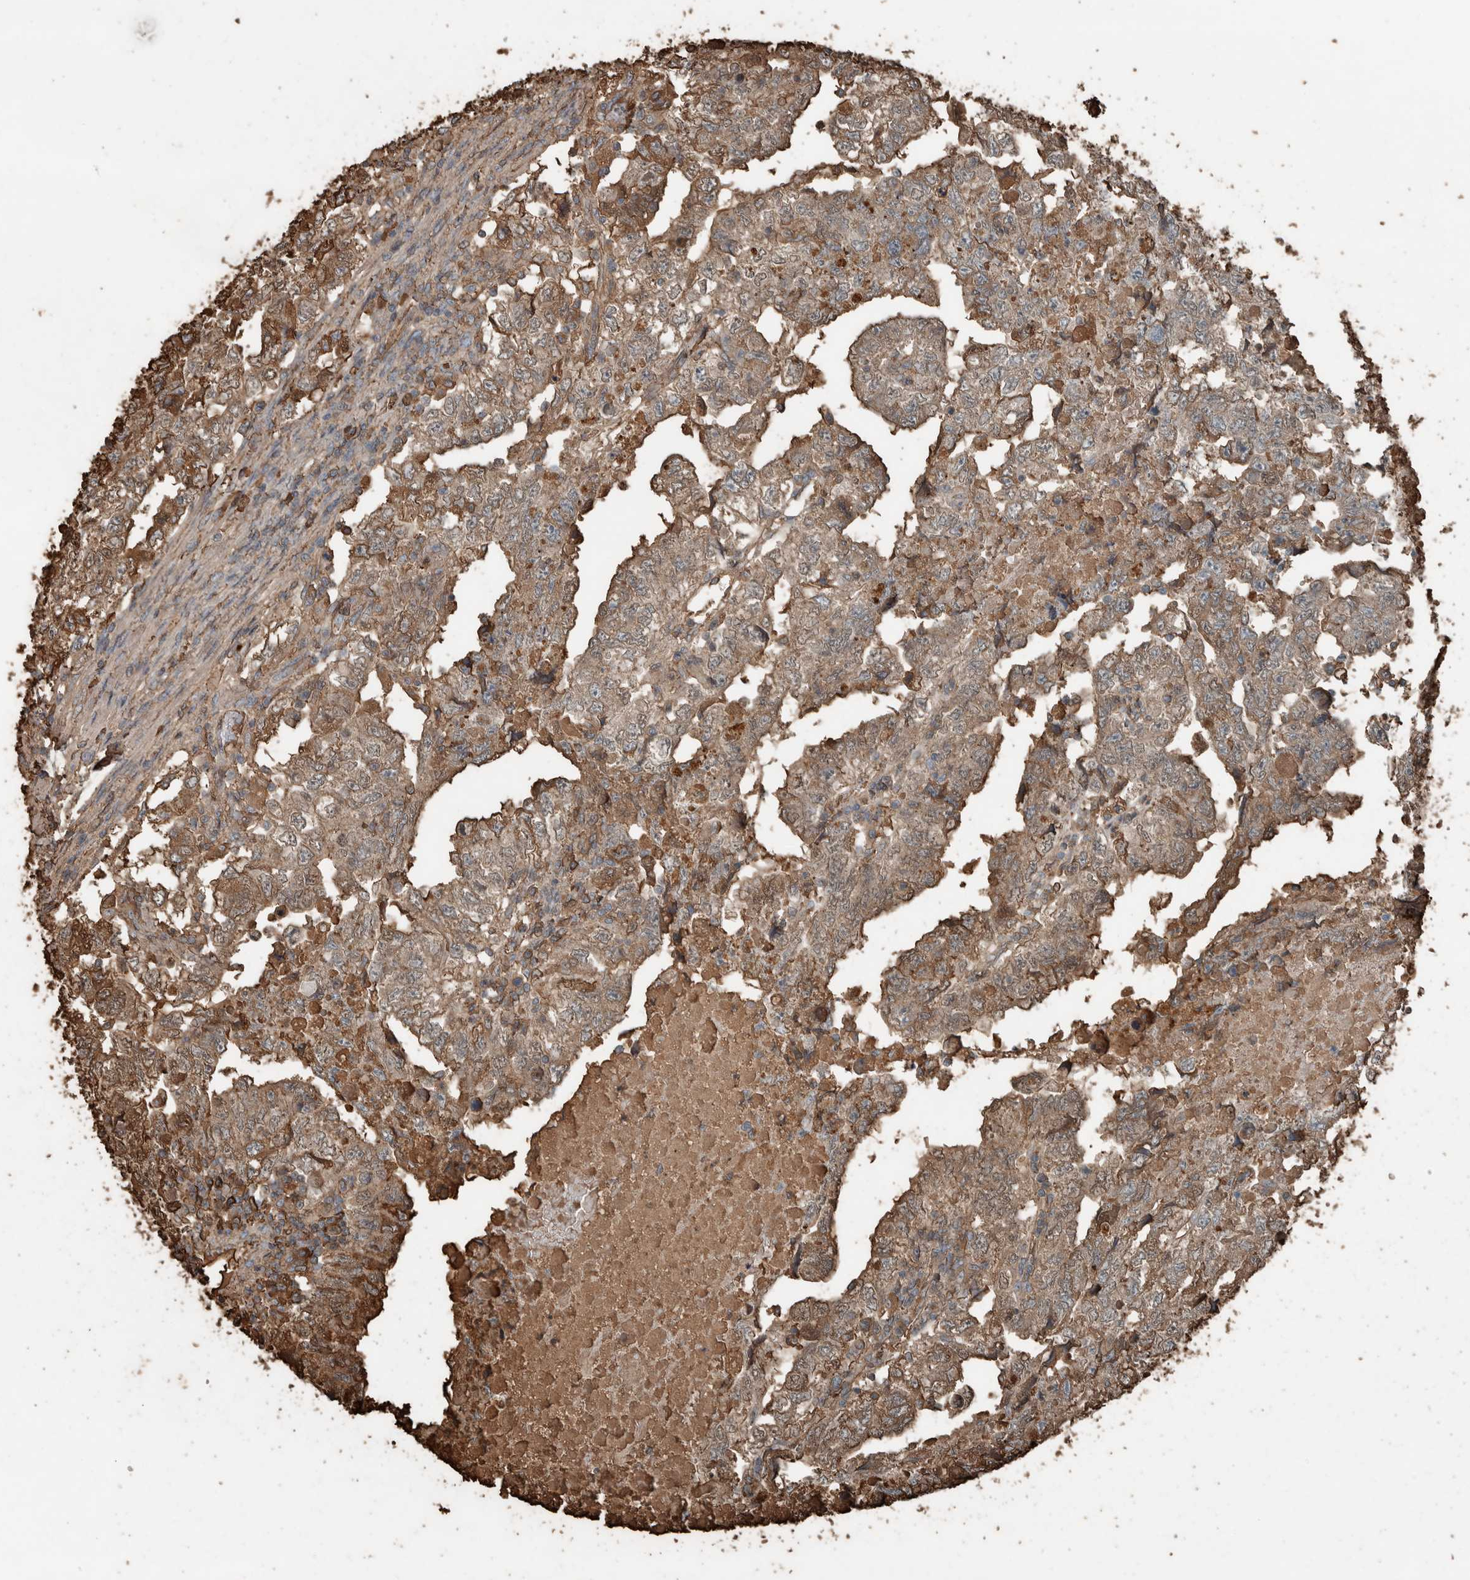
{"staining": {"intensity": "moderate", "quantity": "25%-75%", "location": "cytoplasmic/membranous"}, "tissue": "testis cancer", "cell_type": "Tumor cells", "image_type": "cancer", "snomed": [{"axis": "morphology", "description": "Carcinoma, Embryonal, NOS"}, {"axis": "topography", "description": "Testis"}], "caption": "This micrograph exhibits testis embryonal carcinoma stained with IHC to label a protein in brown. The cytoplasmic/membranous of tumor cells show moderate positivity for the protein. Nuclei are counter-stained blue.", "gene": "USP34", "patient": {"sex": "male", "age": 36}}